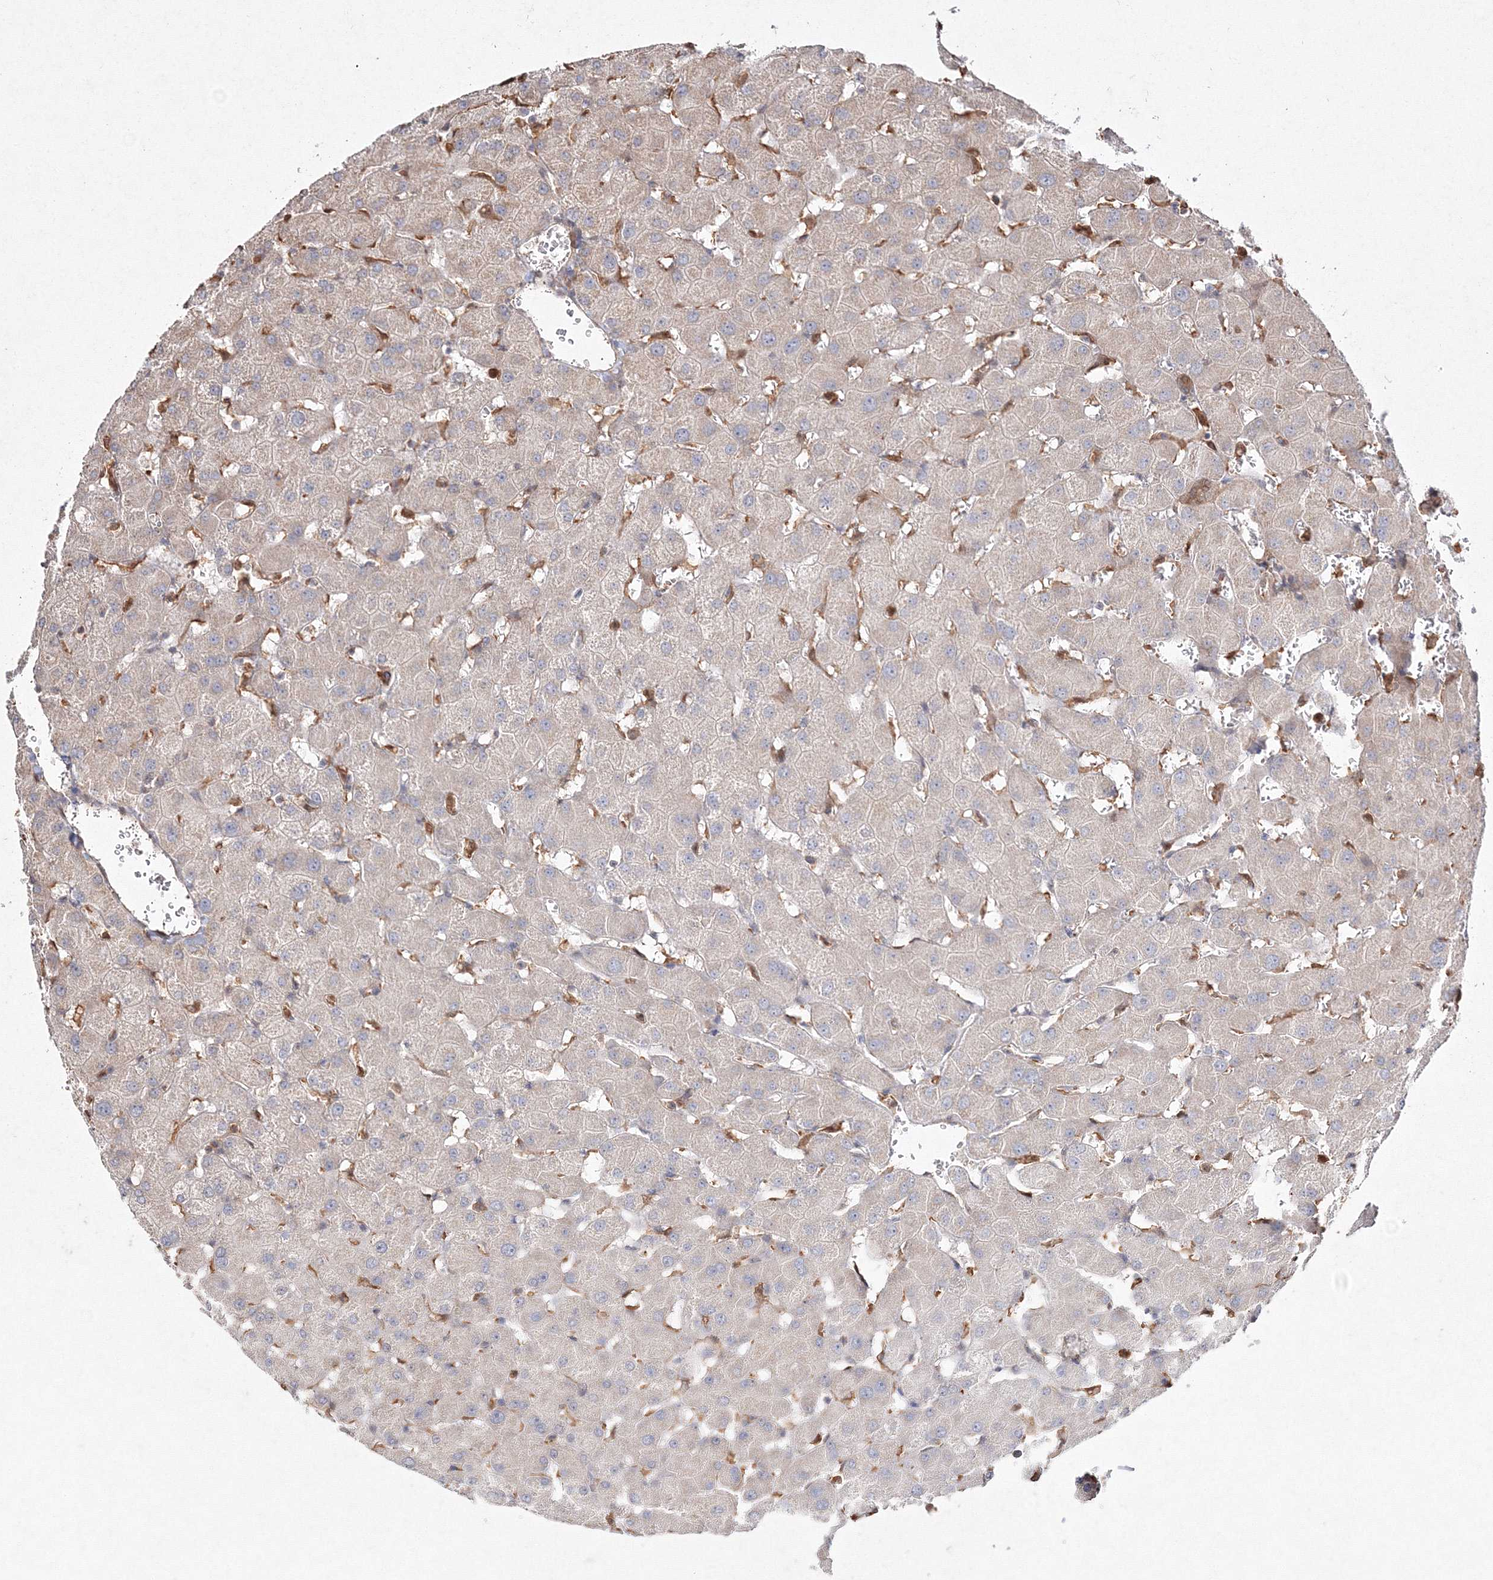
{"staining": {"intensity": "moderate", "quantity": ">75%", "location": "cytoplasmic/membranous"}, "tissue": "liver", "cell_type": "Cholangiocytes", "image_type": "normal", "snomed": [{"axis": "morphology", "description": "Normal tissue, NOS"}, {"axis": "topography", "description": "Liver"}], "caption": "Human liver stained with a protein marker shows moderate staining in cholangiocytes.", "gene": "S100A11", "patient": {"sex": "female", "age": 63}}